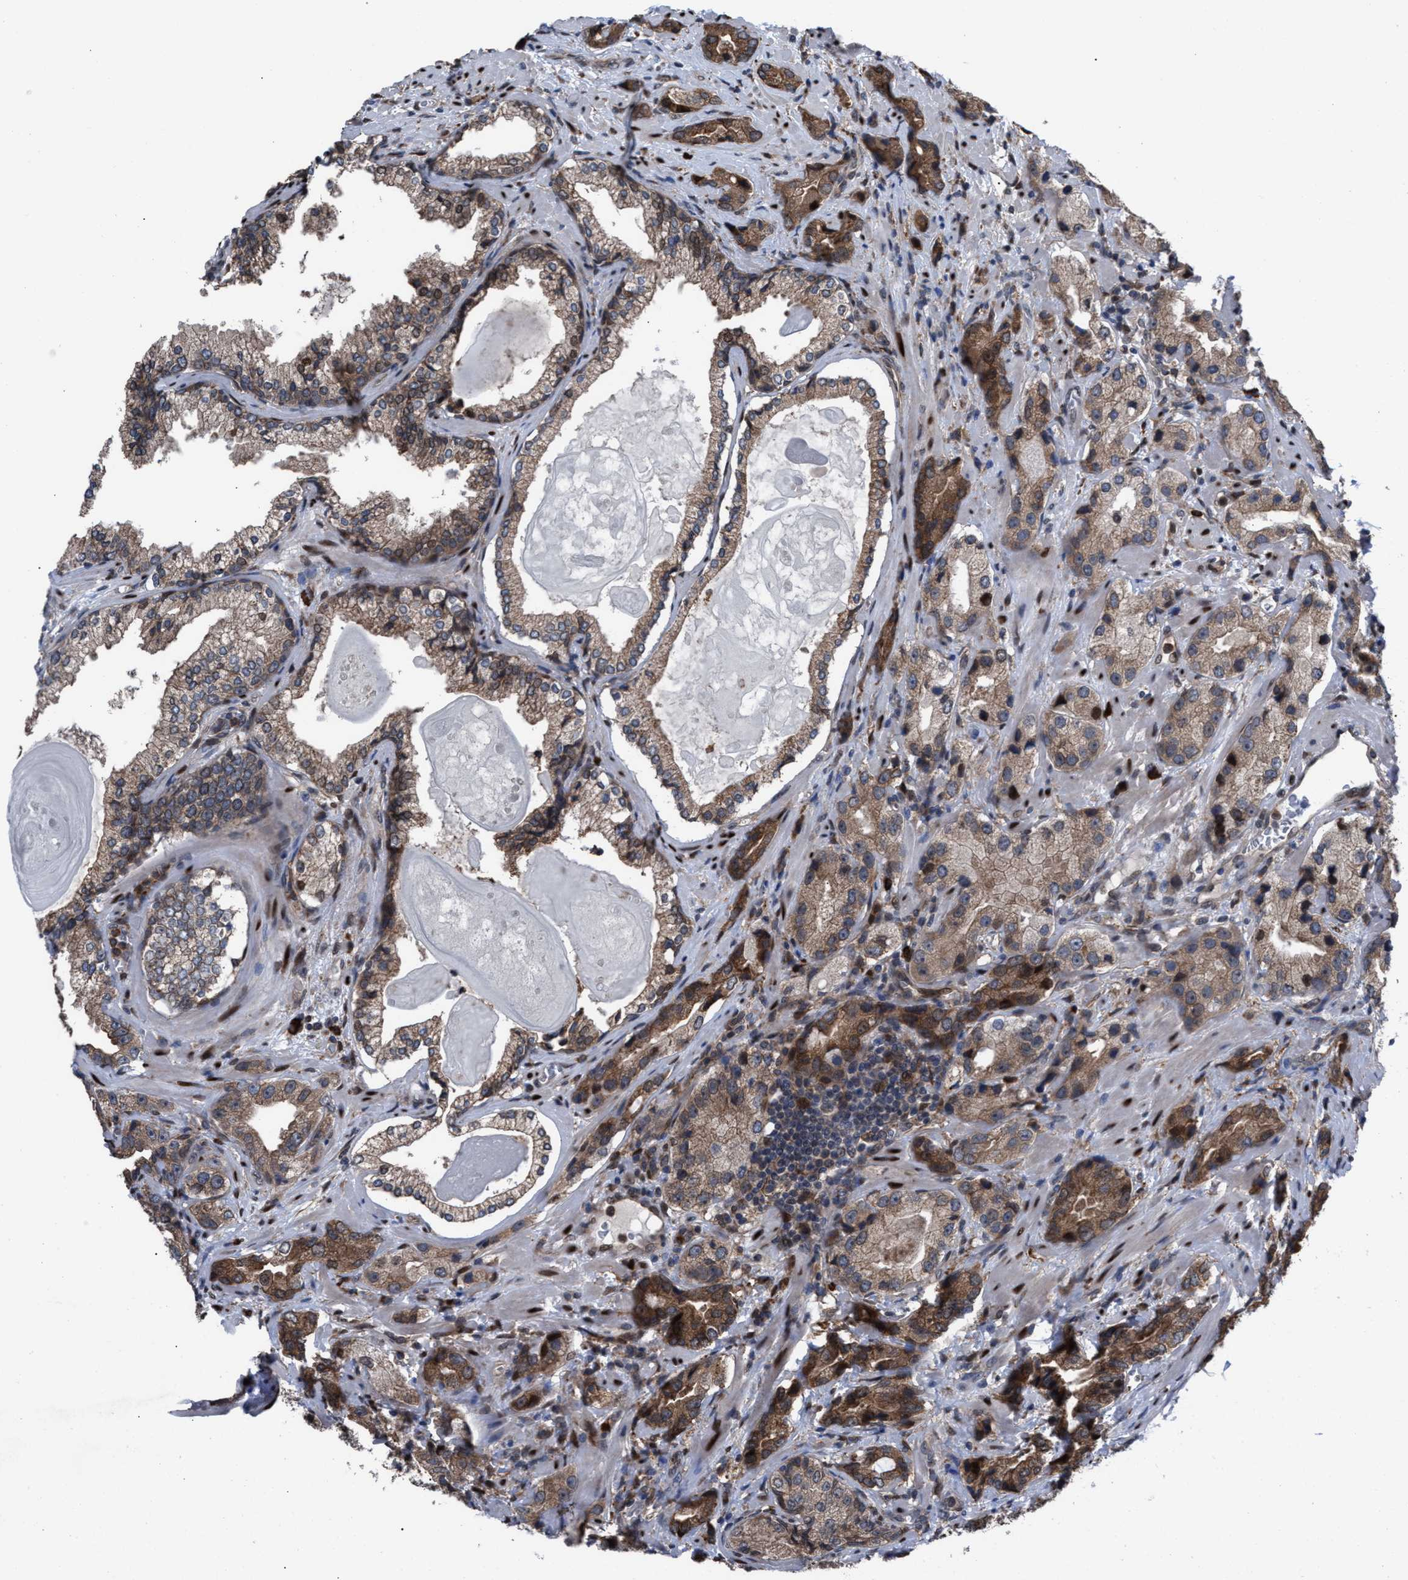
{"staining": {"intensity": "moderate", "quantity": ">75%", "location": "cytoplasmic/membranous"}, "tissue": "prostate cancer", "cell_type": "Tumor cells", "image_type": "cancer", "snomed": [{"axis": "morphology", "description": "Adenocarcinoma, High grade"}, {"axis": "topography", "description": "Prostate"}], "caption": "The photomicrograph shows a brown stain indicating the presence of a protein in the cytoplasmic/membranous of tumor cells in prostate cancer (high-grade adenocarcinoma).", "gene": "TP53BP2", "patient": {"sex": "male", "age": 63}}